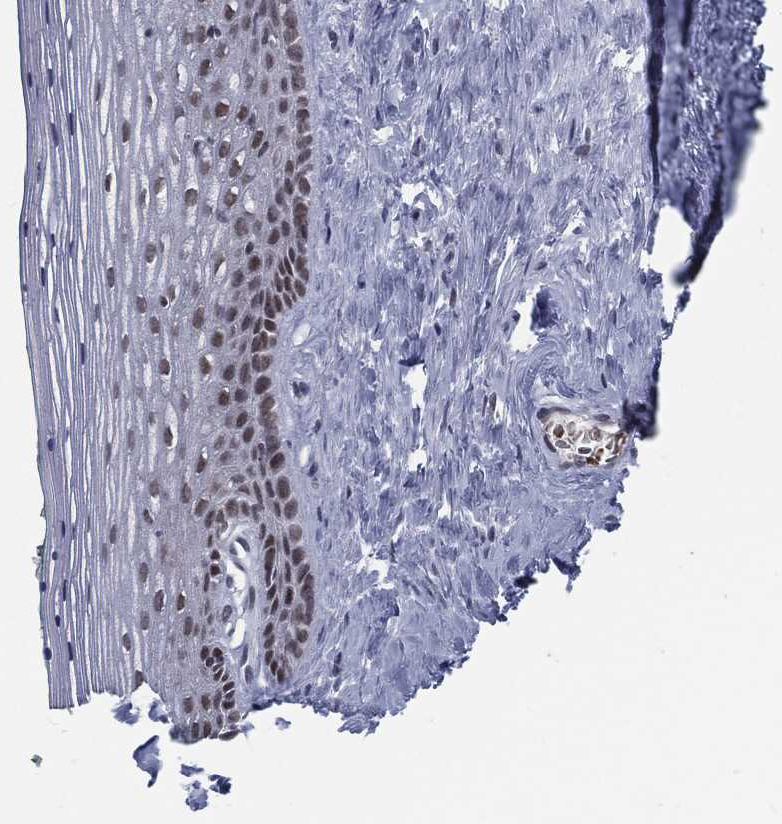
{"staining": {"intensity": "weak", "quantity": "25%-75%", "location": "nuclear"}, "tissue": "vagina", "cell_type": "Squamous epithelial cells", "image_type": "normal", "snomed": [{"axis": "morphology", "description": "Normal tissue, NOS"}, {"axis": "topography", "description": "Vagina"}], "caption": "A brown stain highlights weak nuclear expression of a protein in squamous epithelial cells of benign vagina.", "gene": "ANXA1", "patient": {"sex": "female", "age": 45}}